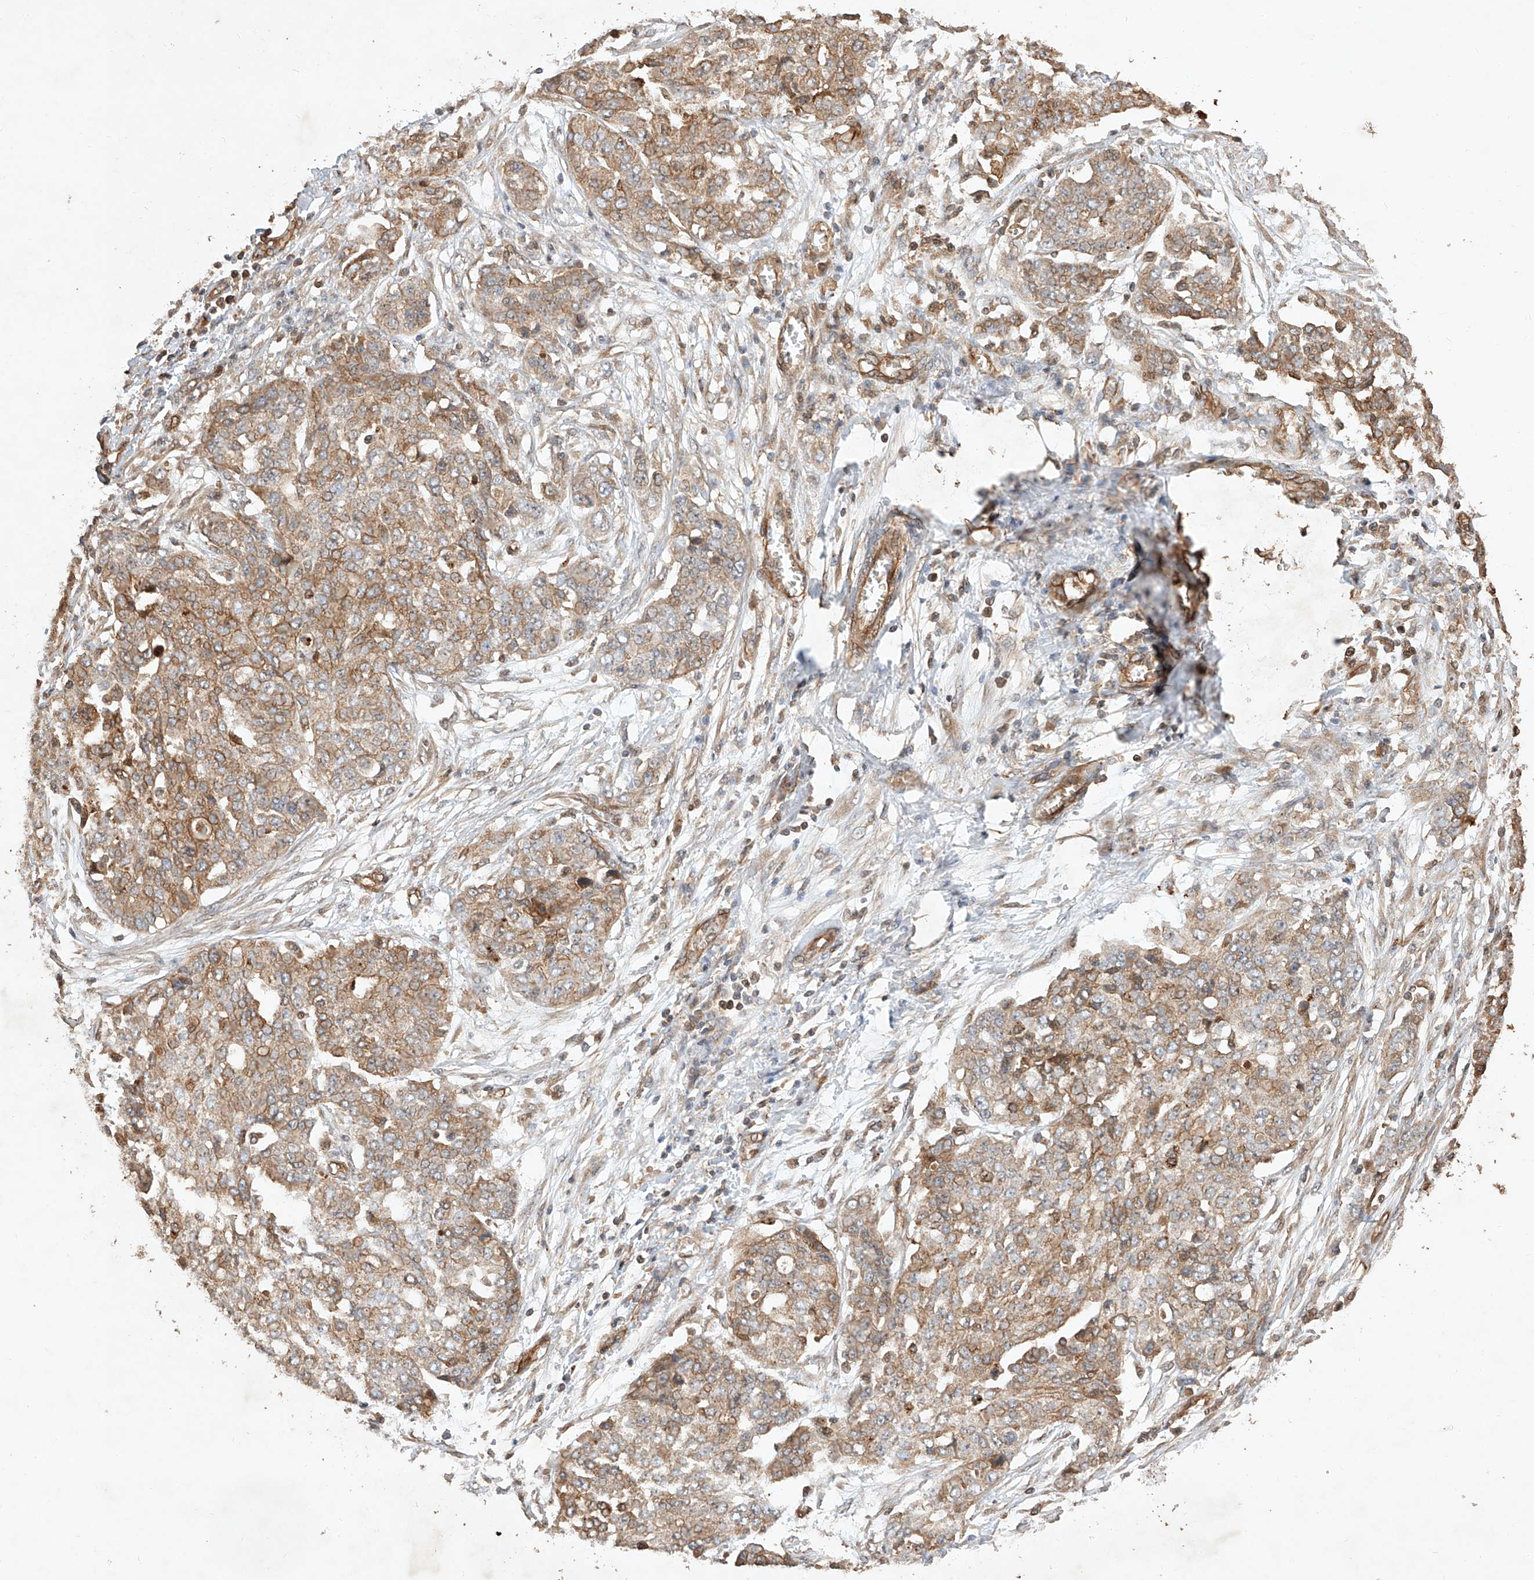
{"staining": {"intensity": "moderate", "quantity": ">75%", "location": "cytoplasmic/membranous"}, "tissue": "ovarian cancer", "cell_type": "Tumor cells", "image_type": "cancer", "snomed": [{"axis": "morphology", "description": "Cystadenocarcinoma, serous, NOS"}, {"axis": "topography", "description": "Soft tissue"}, {"axis": "topography", "description": "Ovary"}], "caption": "Ovarian serous cystadenocarcinoma stained for a protein reveals moderate cytoplasmic/membranous positivity in tumor cells. (IHC, brightfield microscopy, high magnification).", "gene": "GHDC", "patient": {"sex": "female", "age": 57}}